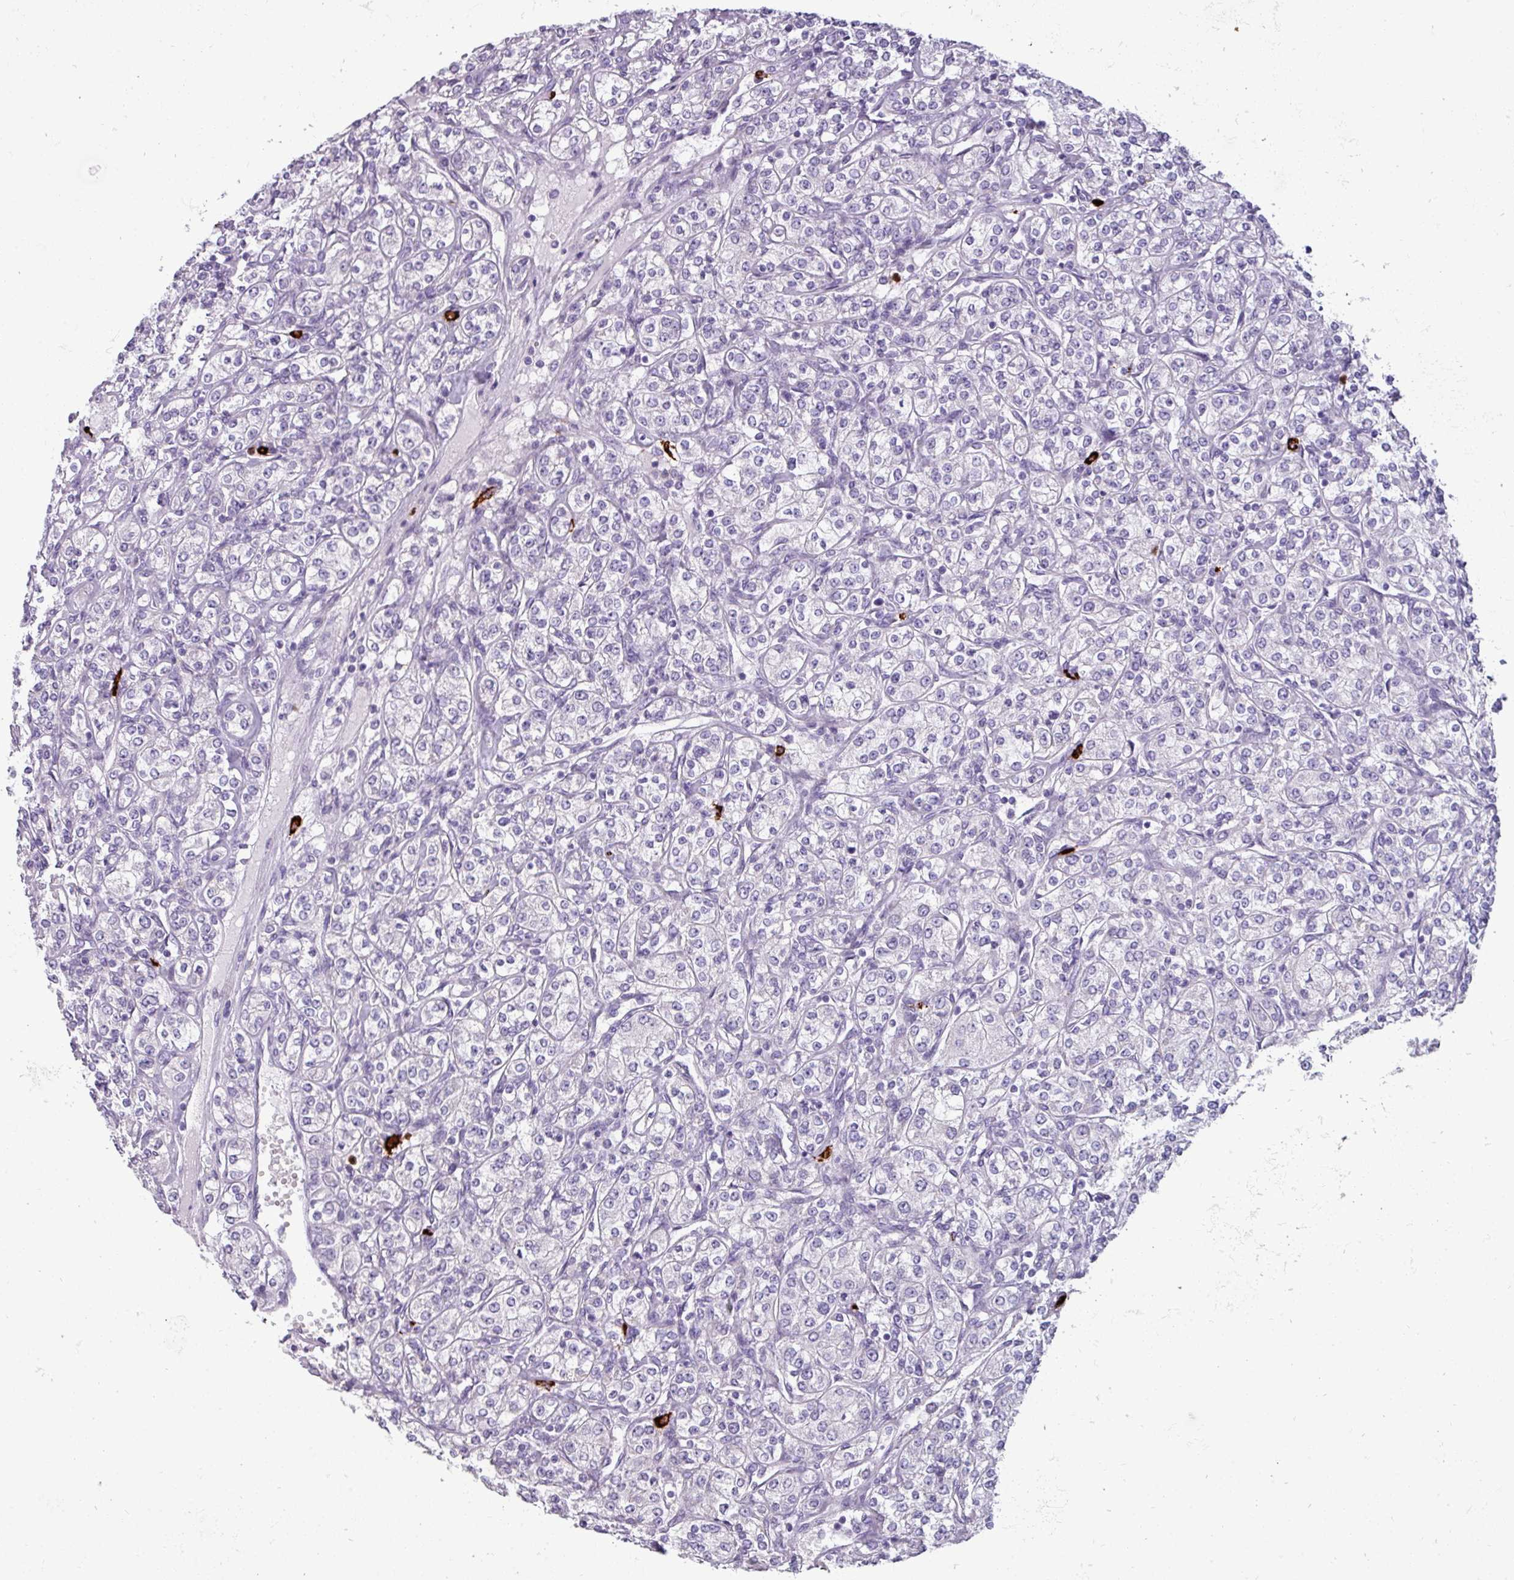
{"staining": {"intensity": "negative", "quantity": "none", "location": "none"}, "tissue": "renal cancer", "cell_type": "Tumor cells", "image_type": "cancer", "snomed": [{"axis": "morphology", "description": "Adenocarcinoma, NOS"}, {"axis": "topography", "description": "Kidney"}], "caption": "The histopathology image exhibits no significant expression in tumor cells of renal cancer.", "gene": "TRIM39", "patient": {"sex": "male", "age": 77}}